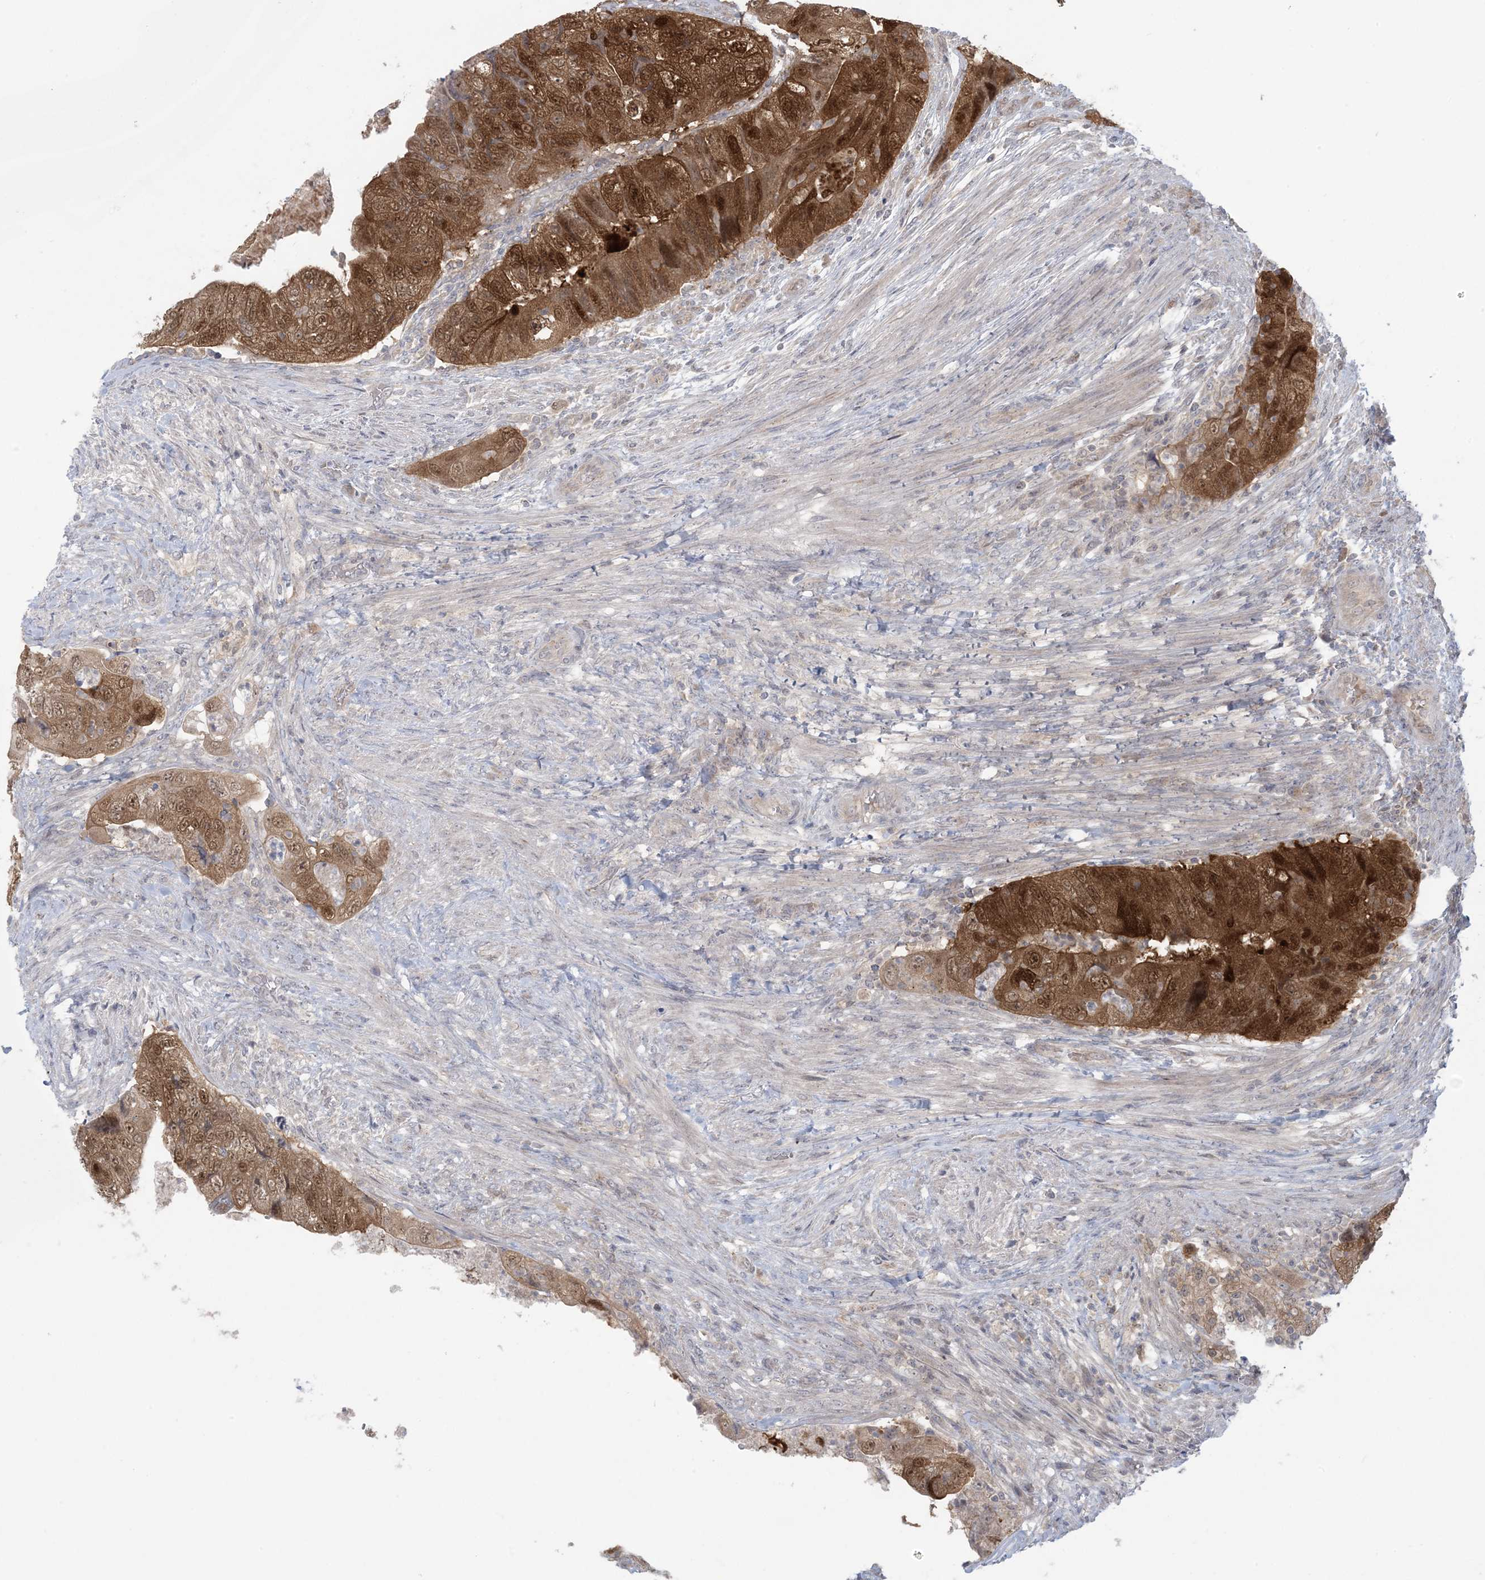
{"staining": {"intensity": "moderate", "quantity": ">75%", "location": "cytoplasmic/membranous,nuclear"}, "tissue": "colorectal cancer", "cell_type": "Tumor cells", "image_type": "cancer", "snomed": [{"axis": "morphology", "description": "Adenocarcinoma, NOS"}, {"axis": "topography", "description": "Rectum"}], "caption": "Immunohistochemistry (DAB) staining of human colorectal adenocarcinoma demonstrates moderate cytoplasmic/membranous and nuclear protein expression in about >75% of tumor cells.", "gene": "NRBP2", "patient": {"sex": "male", "age": 63}}